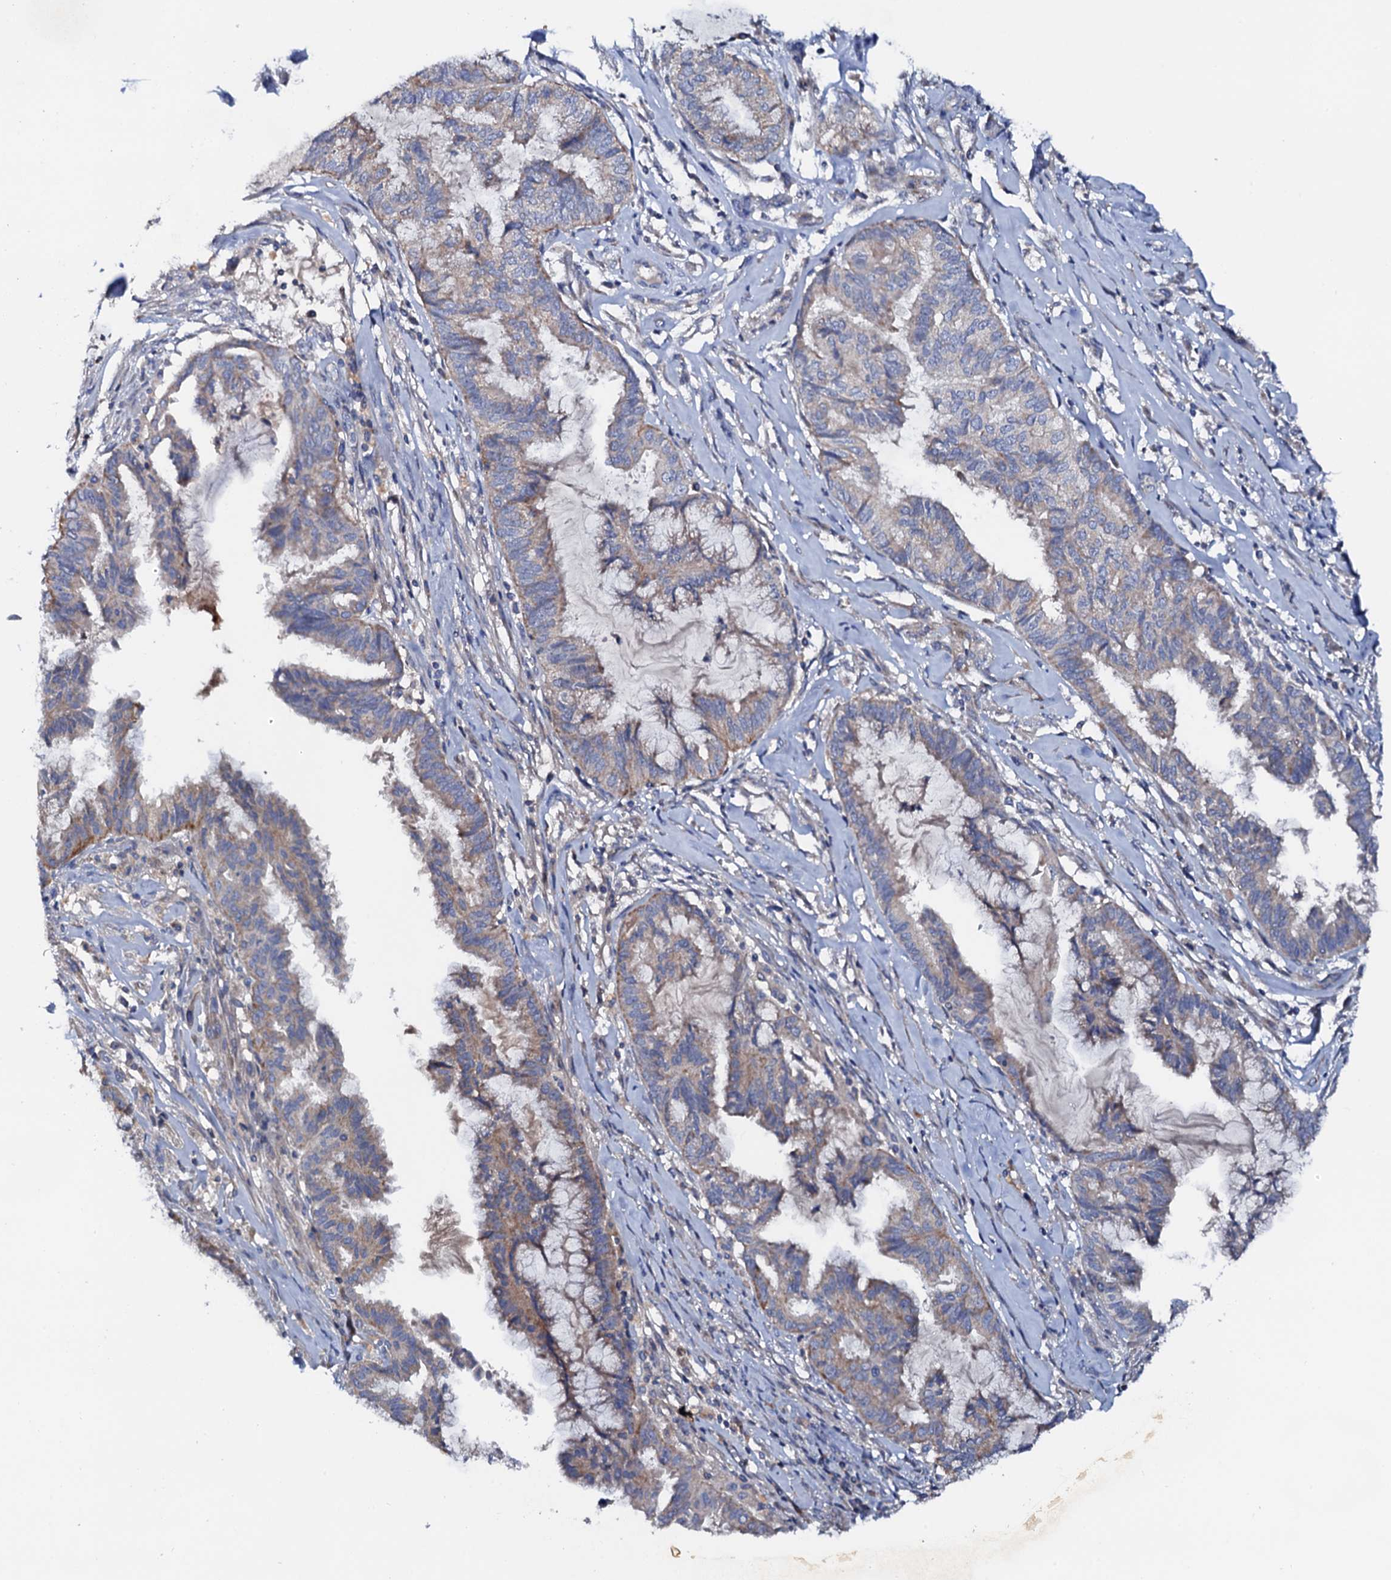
{"staining": {"intensity": "moderate", "quantity": "<25%", "location": "cytoplasmic/membranous"}, "tissue": "endometrial cancer", "cell_type": "Tumor cells", "image_type": "cancer", "snomed": [{"axis": "morphology", "description": "Adenocarcinoma, NOS"}, {"axis": "topography", "description": "Endometrium"}], "caption": "Immunohistochemistry (IHC) of endometrial adenocarcinoma displays low levels of moderate cytoplasmic/membranous positivity in about <25% of tumor cells. Using DAB (3,3'-diaminobenzidine) (brown) and hematoxylin (blue) stains, captured at high magnification using brightfield microscopy.", "gene": "MRPL48", "patient": {"sex": "female", "age": 86}}